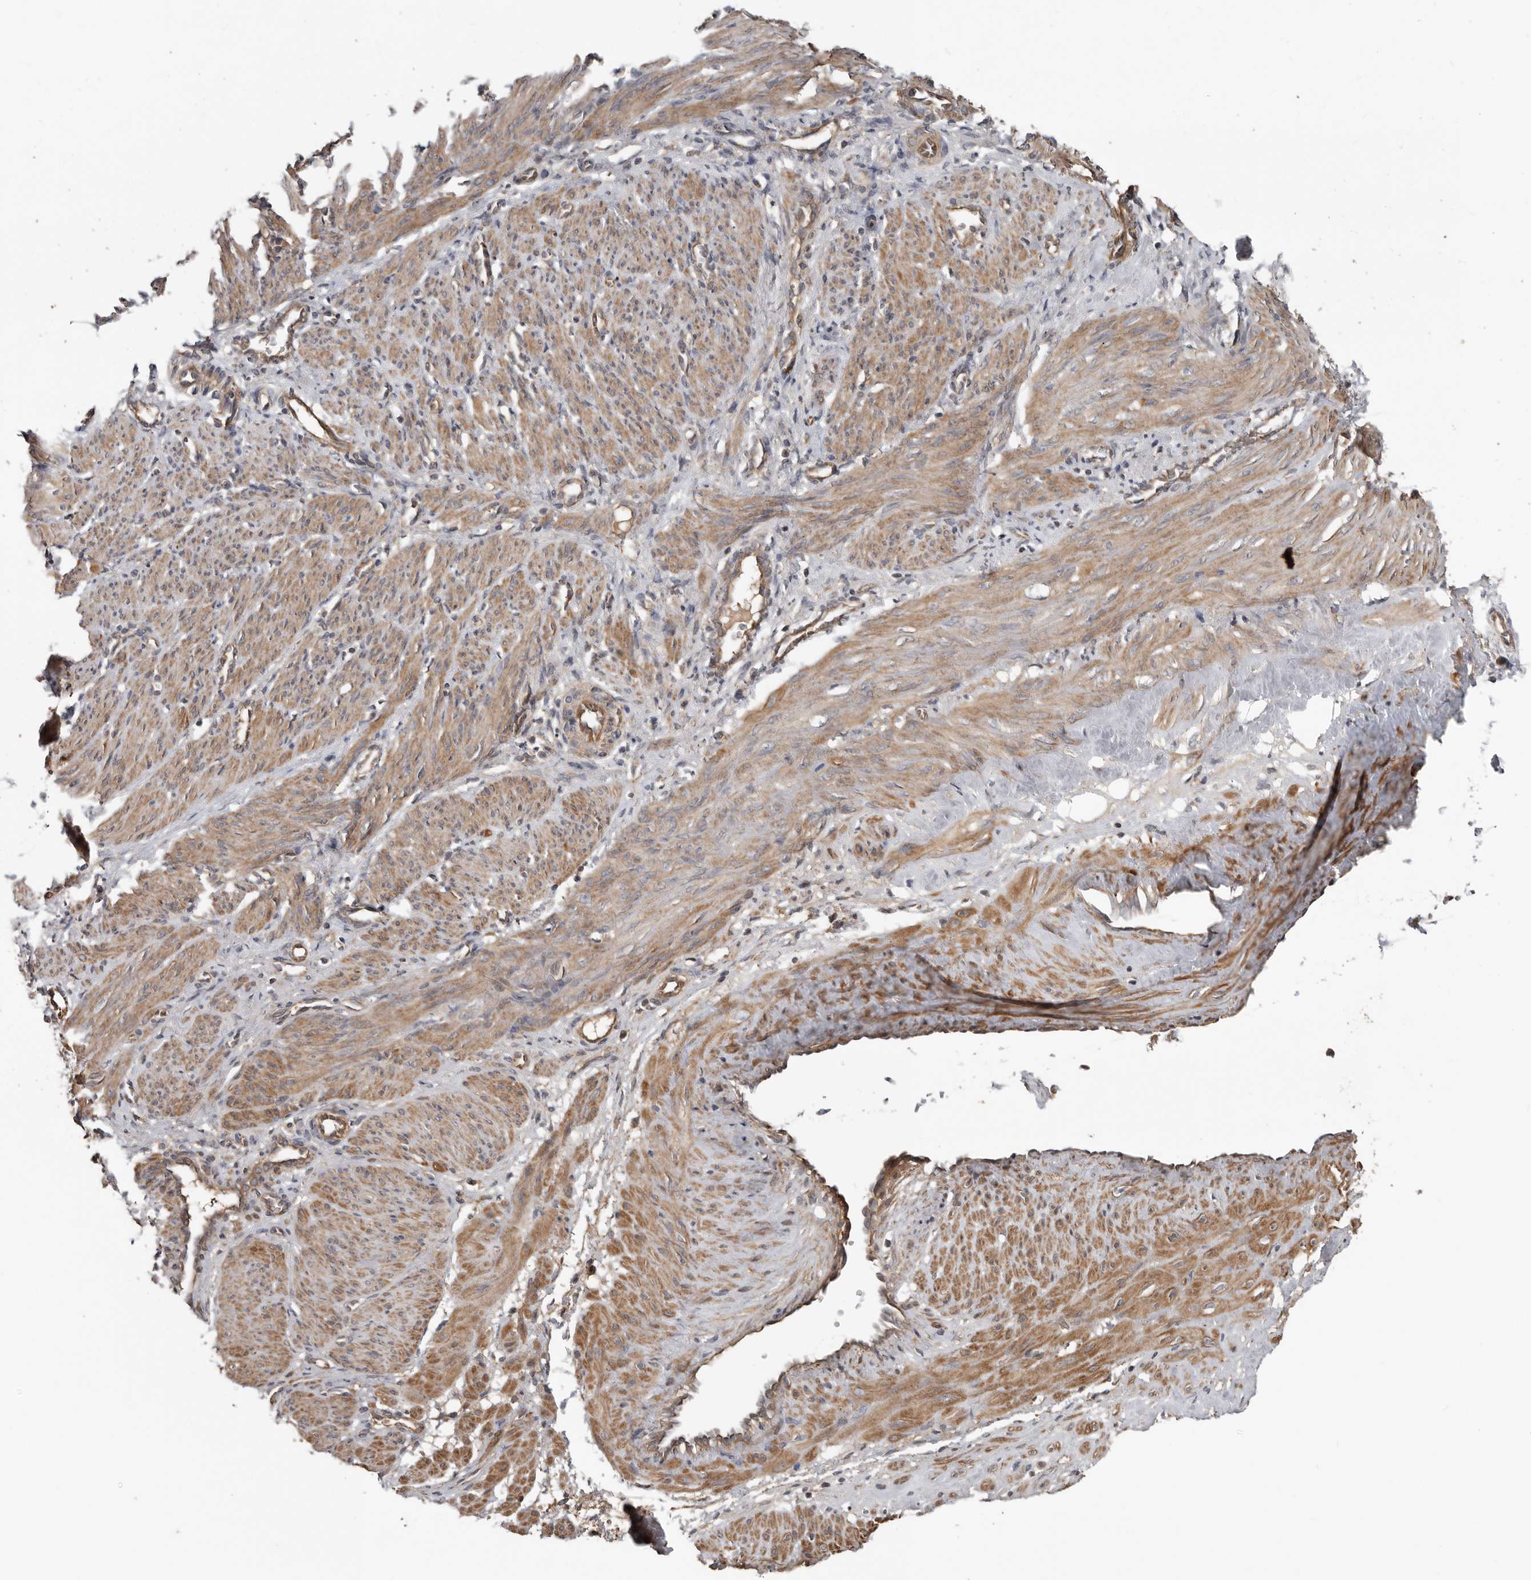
{"staining": {"intensity": "moderate", "quantity": ">75%", "location": "cytoplasmic/membranous"}, "tissue": "smooth muscle", "cell_type": "Smooth muscle cells", "image_type": "normal", "snomed": [{"axis": "morphology", "description": "Normal tissue, NOS"}, {"axis": "topography", "description": "Endometrium"}], "caption": "IHC image of normal smooth muscle: smooth muscle stained using IHC displays medium levels of moderate protein expression localized specifically in the cytoplasmic/membranous of smooth muscle cells, appearing as a cytoplasmic/membranous brown color.", "gene": "DNAJB4", "patient": {"sex": "female", "age": 33}}